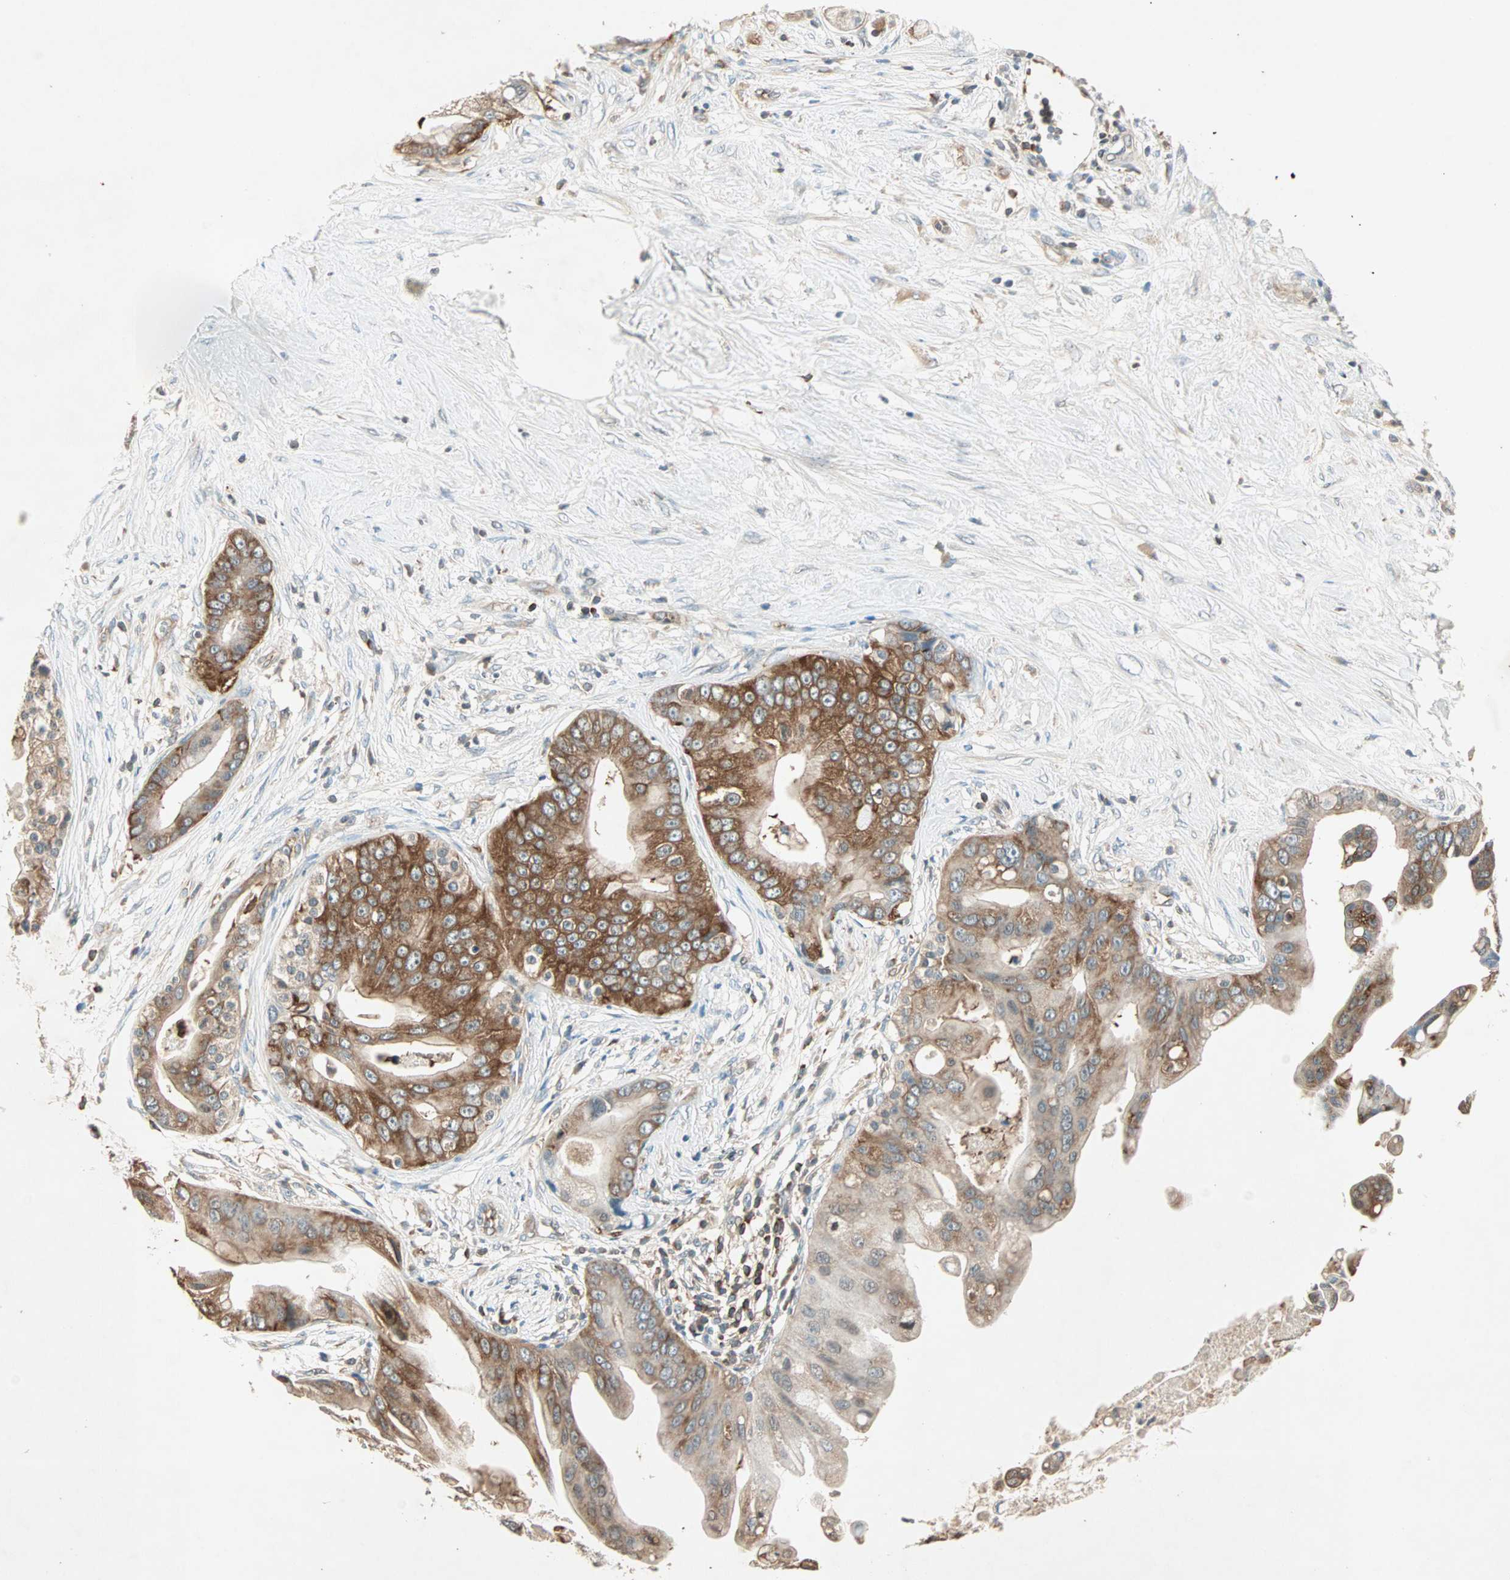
{"staining": {"intensity": "strong", "quantity": ">75%", "location": "cytoplasmic/membranous"}, "tissue": "pancreatic cancer", "cell_type": "Tumor cells", "image_type": "cancer", "snomed": [{"axis": "morphology", "description": "Adenocarcinoma, NOS"}, {"axis": "topography", "description": "Pancreas"}], "caption": "Protein expression analysis of pancreatic cancer (adenocarcinoma) exhibits strong cytoplasmic/membranous expression in approximately >75% of tumor cells.", "gene": "TEC", "patient": {"sex": "female", "age": 75}}